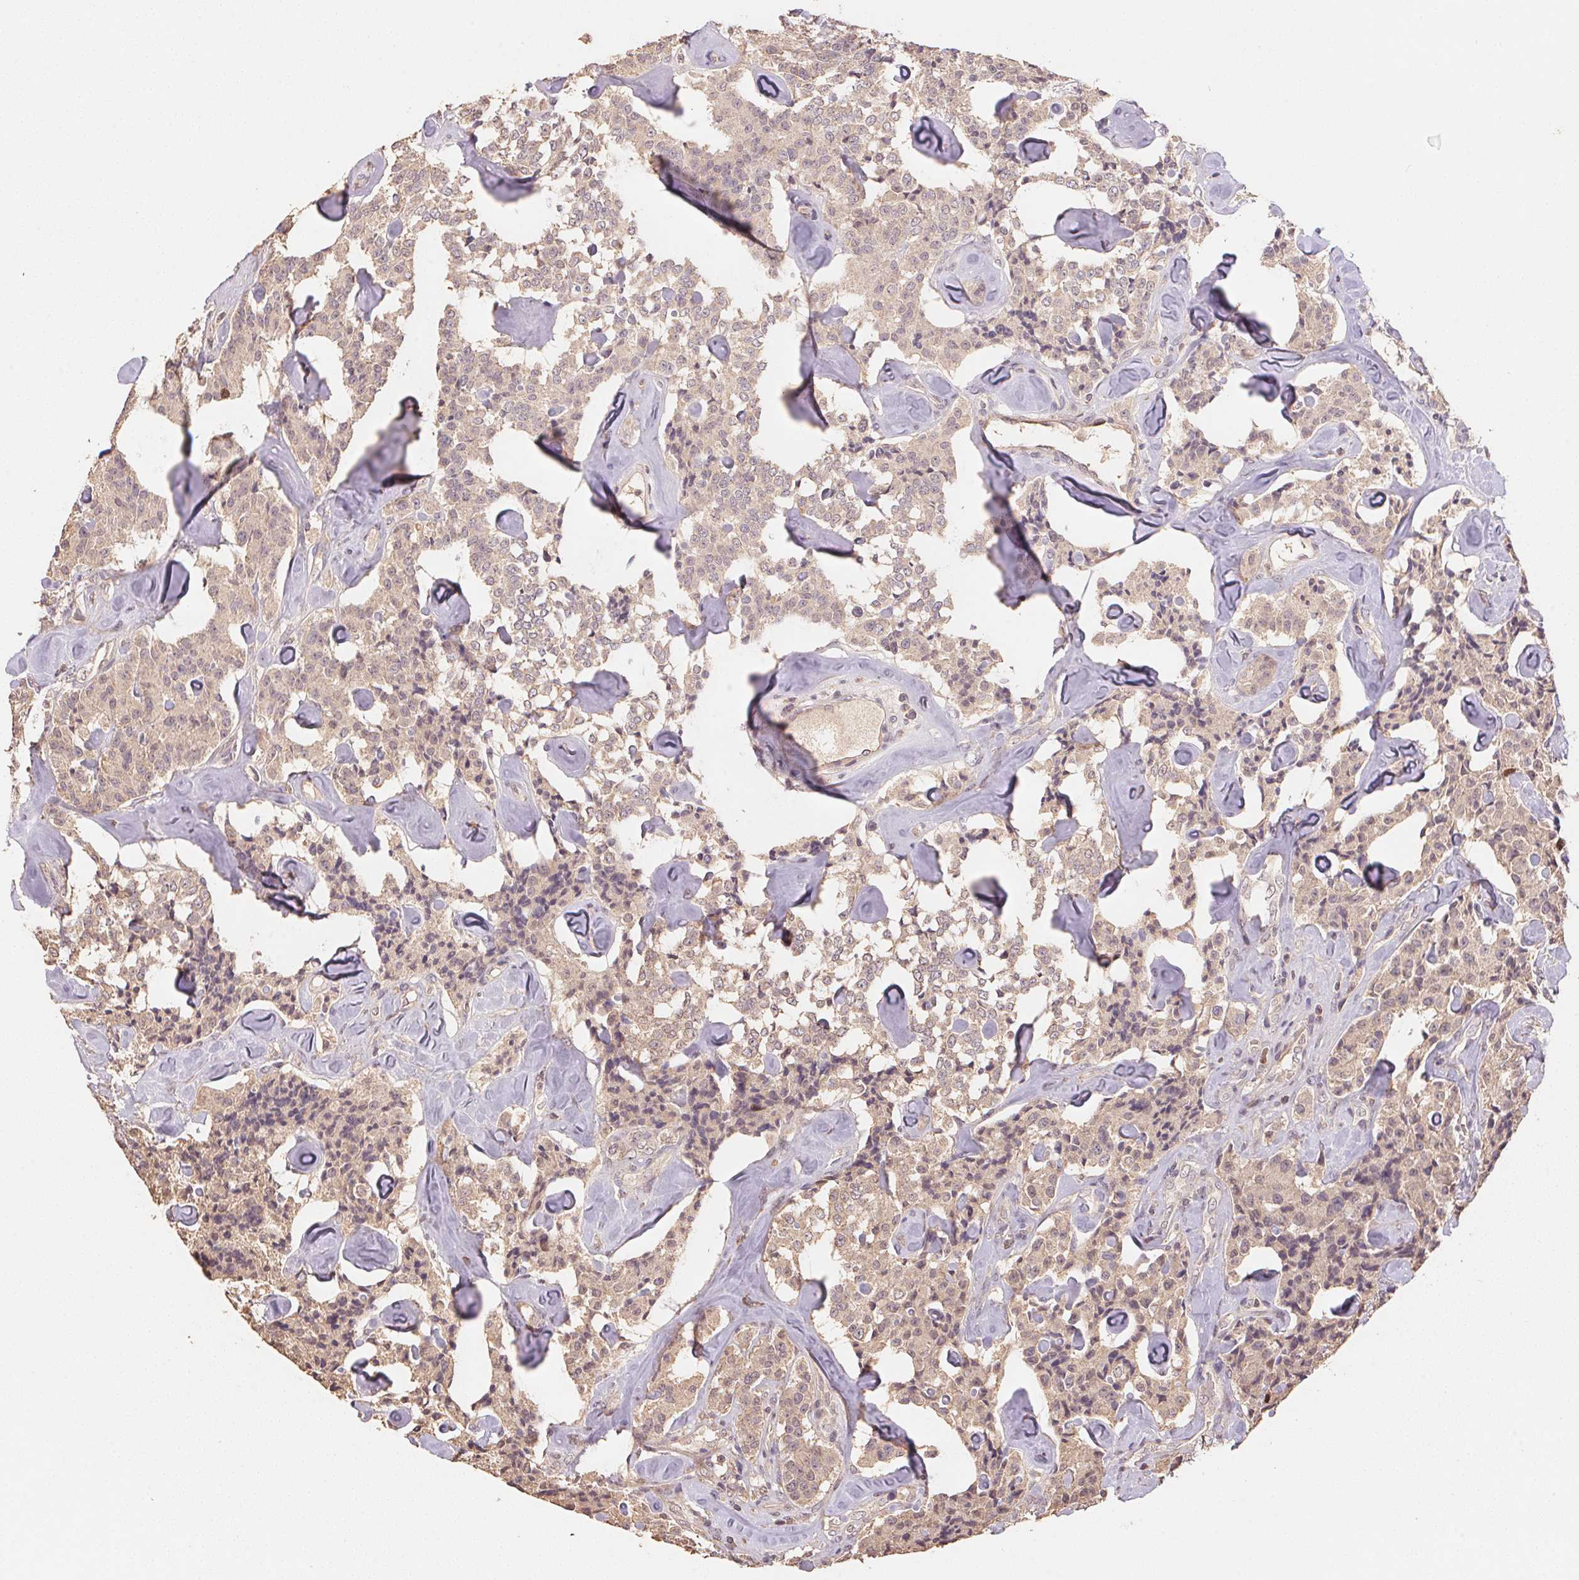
{"staining": {"intensity": "weak", "quantity": "25%-75%", "location": "cytoplasmic/membranous"}, "tissue": "carcinoid", "cell_type": "Tumor cells", "image_type": "cancer", "snomed": [{"axis": "morphology", "description": "Carcinoid, malignant, NOS"}, {"axis": "topography", "description": "Pancreas"}], "caption": "Weak cytoplasmic/membranous staining is appreciated in approximately 25%-75% of tumor cells in carcinoid (malignant).", "gene": "CENPF", "patient": {"sex": "male", "age": 41}}